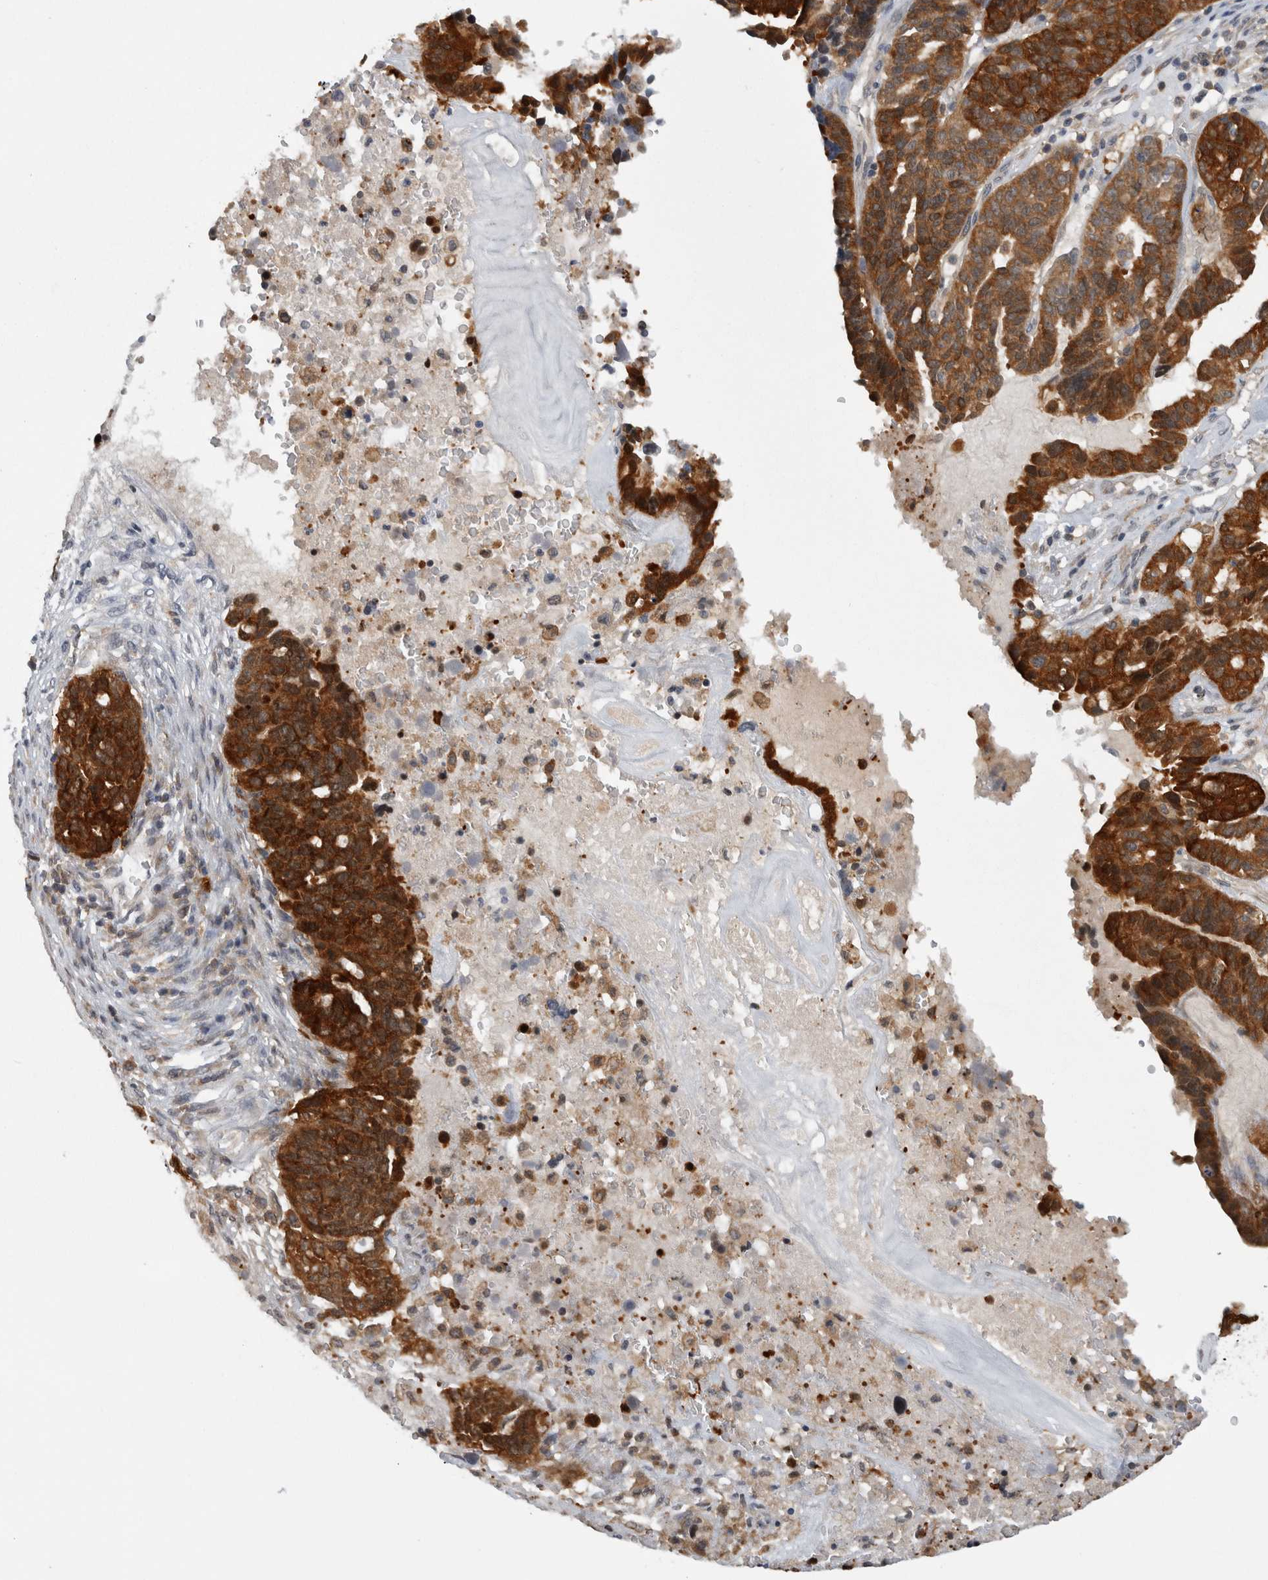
{"staining": {"intensity": "strong", "quantity": ">75%", "location": "cytoplasmic/membranous"}, "tissue": "ovarian cancer", "cell_type": "Tumor cells", "image_type": "cancer", "snomed": [{"axis": "morphology", "description": "Cystadenocarcinoma, serous, NOS"}, {"axis": "topography", "description": "Ovary"}], "caption": "Brown immunohistochemical staining in ovarian serous cystadenocarcinoma demonstrates strong cytoplasmic/membranous expression in approximately >75% of tumor cells.", "gene": "CACYBP", "patient": {"sex": "female", "age": 59}}